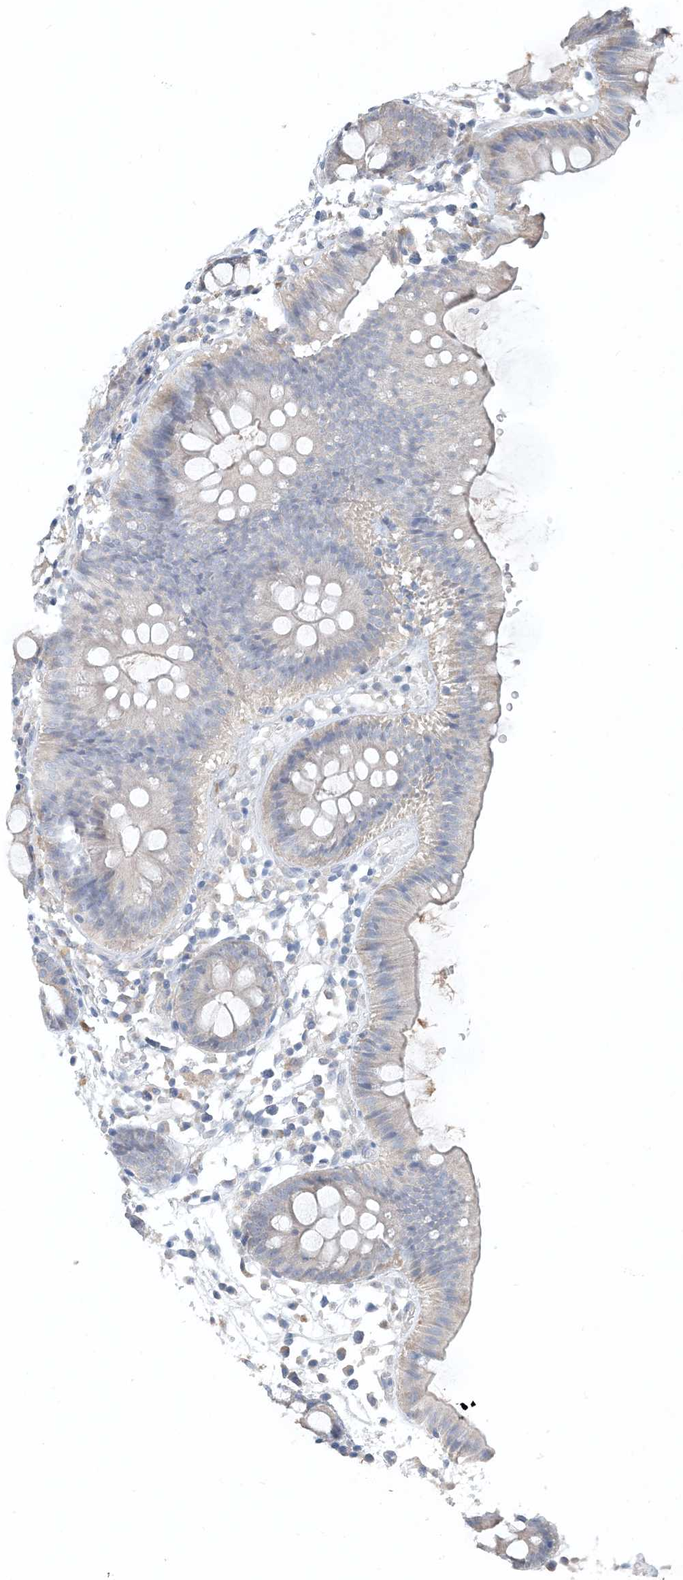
{"staining": {"intensity": "weak", "quantity": ">75%", "location": "cytoplasmic/membranous"}, "tissue": "colon", "cell_type": "Endothelial cells", "image_type": "normal", "snomed": [{"axis": "morphology", "description": "Normal tissue, NOS"}, {"axis": "topography", "description": "Colon"}], "caption": "The photomicrograph exhibits staining of unremarkable colon, revealing weak cytoplasmic/membranous protein staining (brown color) within endothelial cells. (Stains: DAB in brown, nuclei in blue, Microscopy: brightfield microscopy at high magnification).", "gene": "CTRL", "patient": {"sex": "male", "age": 56}}